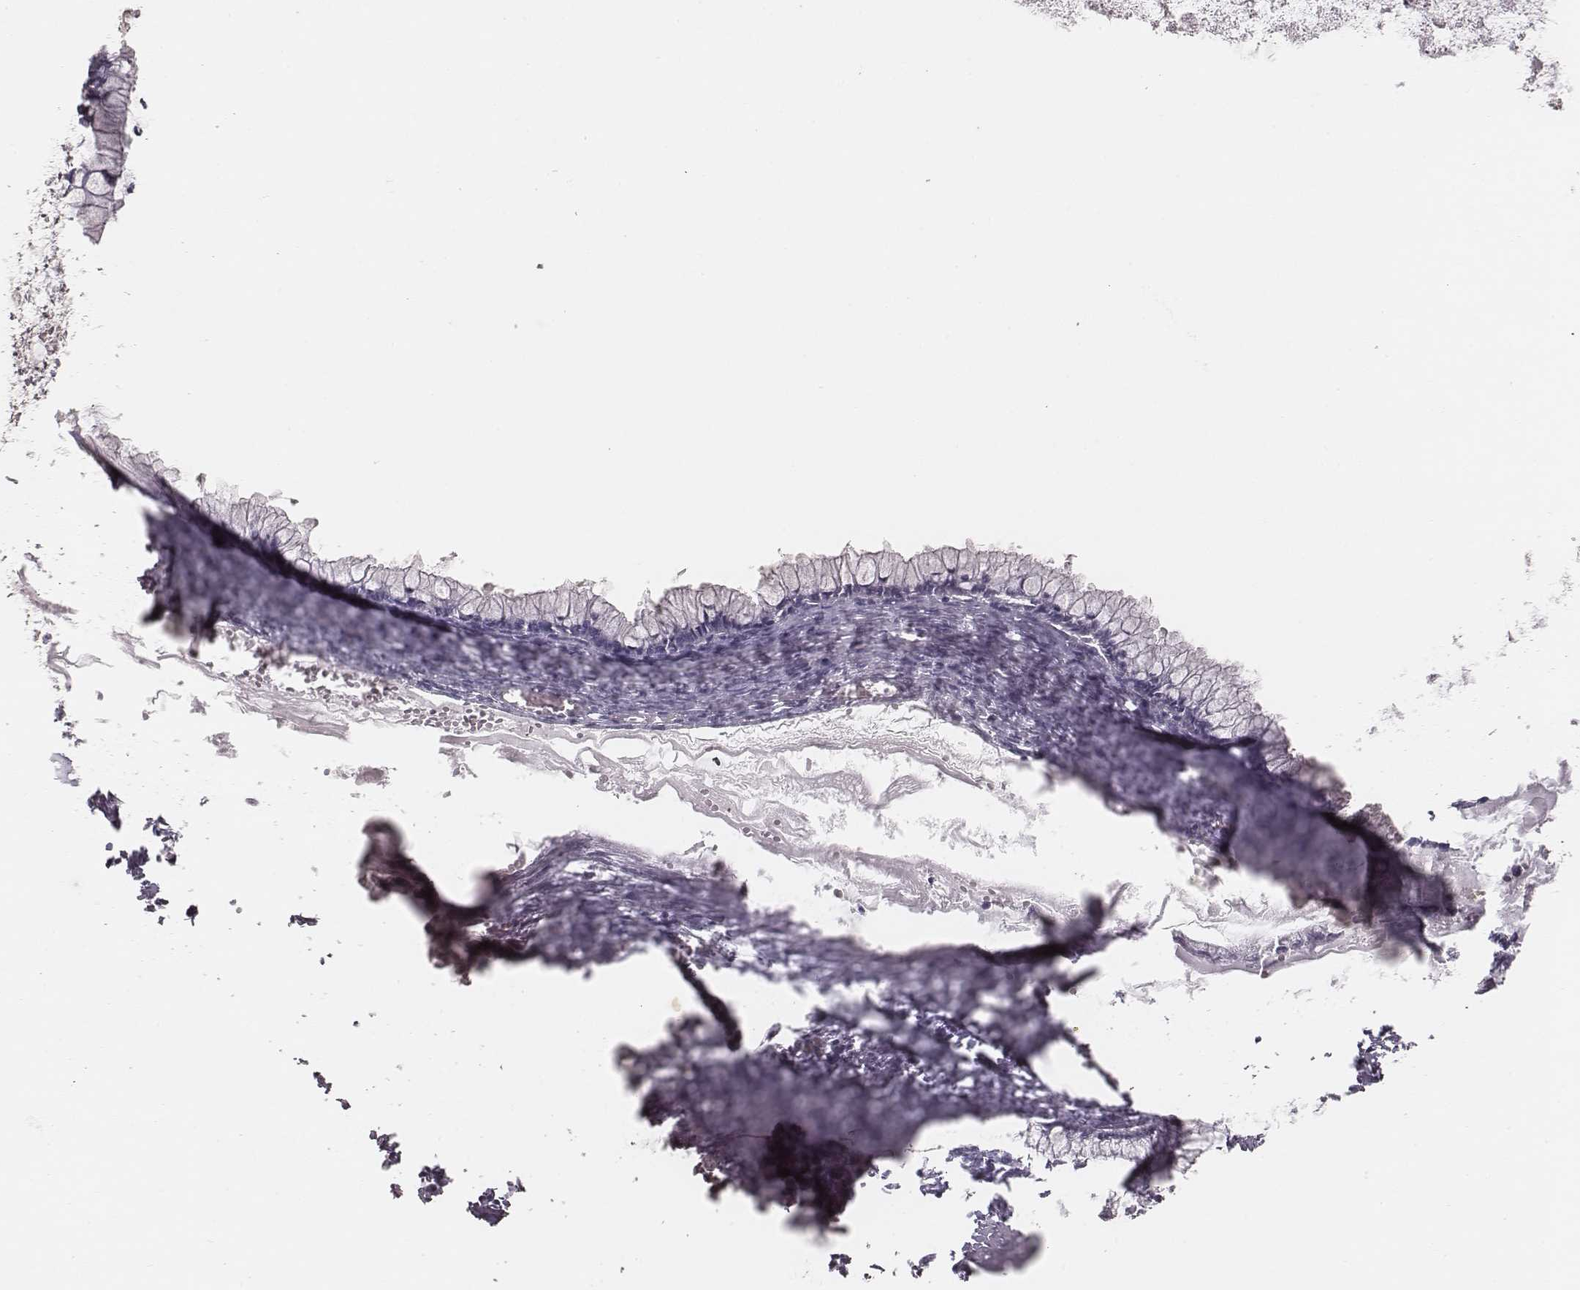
{"staining": {"intensity": "negative", "quantity": "none", "location": "none"}, "tissue": "ovarian cancer", "cell_type": "Tumor cells", "image_type": "cancer", "snomed": [{"axis": "morphology", "description": "Cystadenocarcinoma, mucinous, NOS"}, {"axis": "topography", "description": "Ovary"}], "caption": "Immunohistochemistry (IHC) of ovarian mucinous cystadenocarcinoma shows no positivity in tumor cells. The staining was performed using DAB to visualize the protein expression in brown, while the nuclei were stained in blue with hematoxylin (Magnification: 20x).", "gene": "KITLG", "patient": {"sex": "female", "age": 67}}